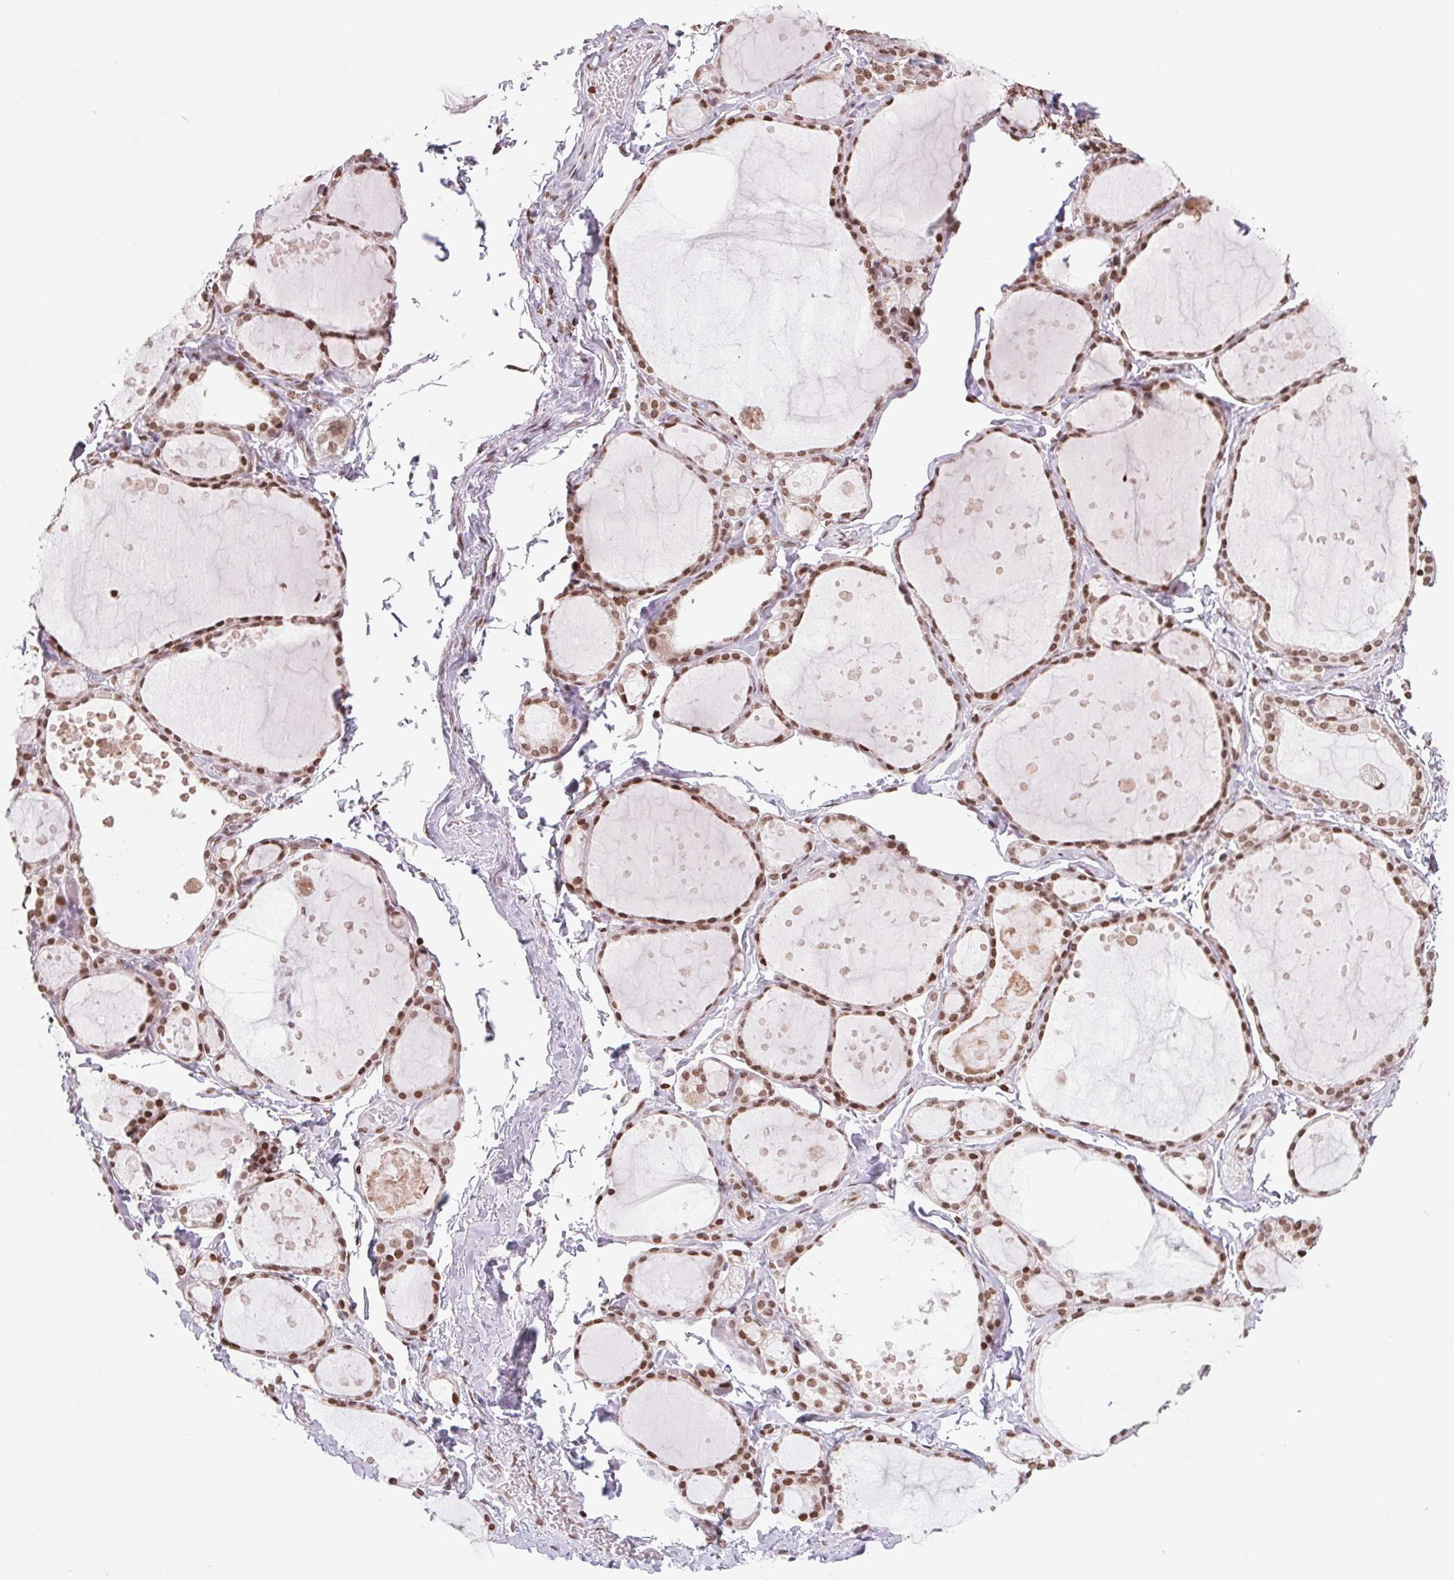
{"staining": {"intensity": "strong", "quantity": ">75%", "location": "nuclear"}, "tissue": "thyroid gland", "cell_type": "Glandular cells", "image_type": "normal", "snomed": [{"axis": "morphology", "description": "Normal tissue, NOS"}, {"axis": "topography", "description": "Thyroid gland"}], "caption": "Normal thyroid gland shows strong nuclear staining in about >75% of glandular cells (DAB (3,3'-diaminobenzidine) IHC with brightfield microscopy, high magnification)..", "gene": "SMIM12", "patient": {"sex": "male", "age": 68}}